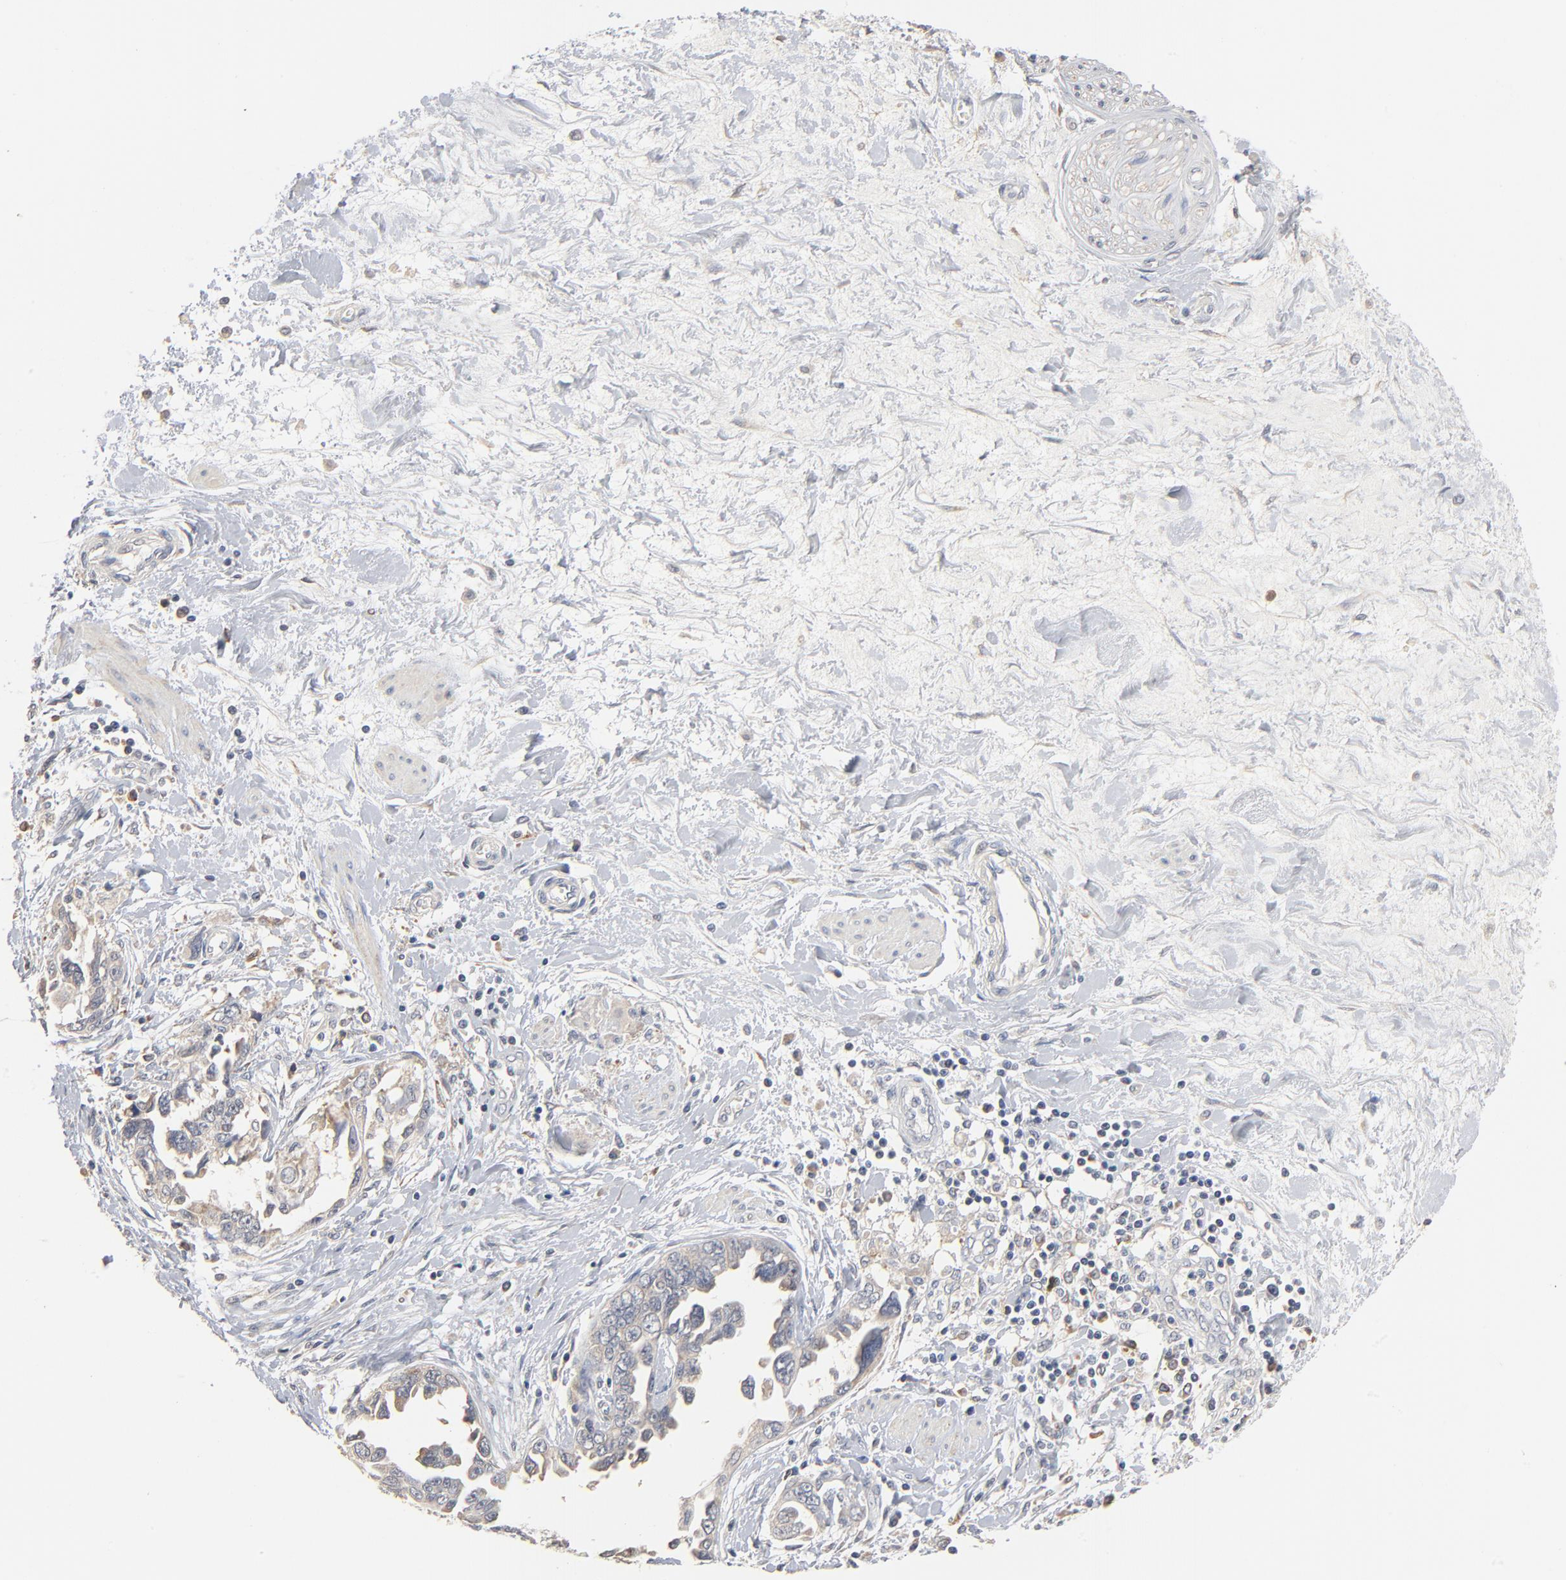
{"staining": {"intensity": "negative", "quantity": "none", "location": "none"}, "tissue": "ovarian cancer", "cell_type": "Tumor cells", "image_type": "cancer", "snomed": [{"axis": "morphology", "description": "Cystadenocarcinoma, serous, NOS"}, {"axis": "topography", "description": "Ovary"}], "caption": "A micrograph of human ovarian cancer (serous cystadenocarcinoma) is negative for staining in tumor cells.", "gene": "ZDHHC8", "patient": {"sex": "female", "age": 63}}